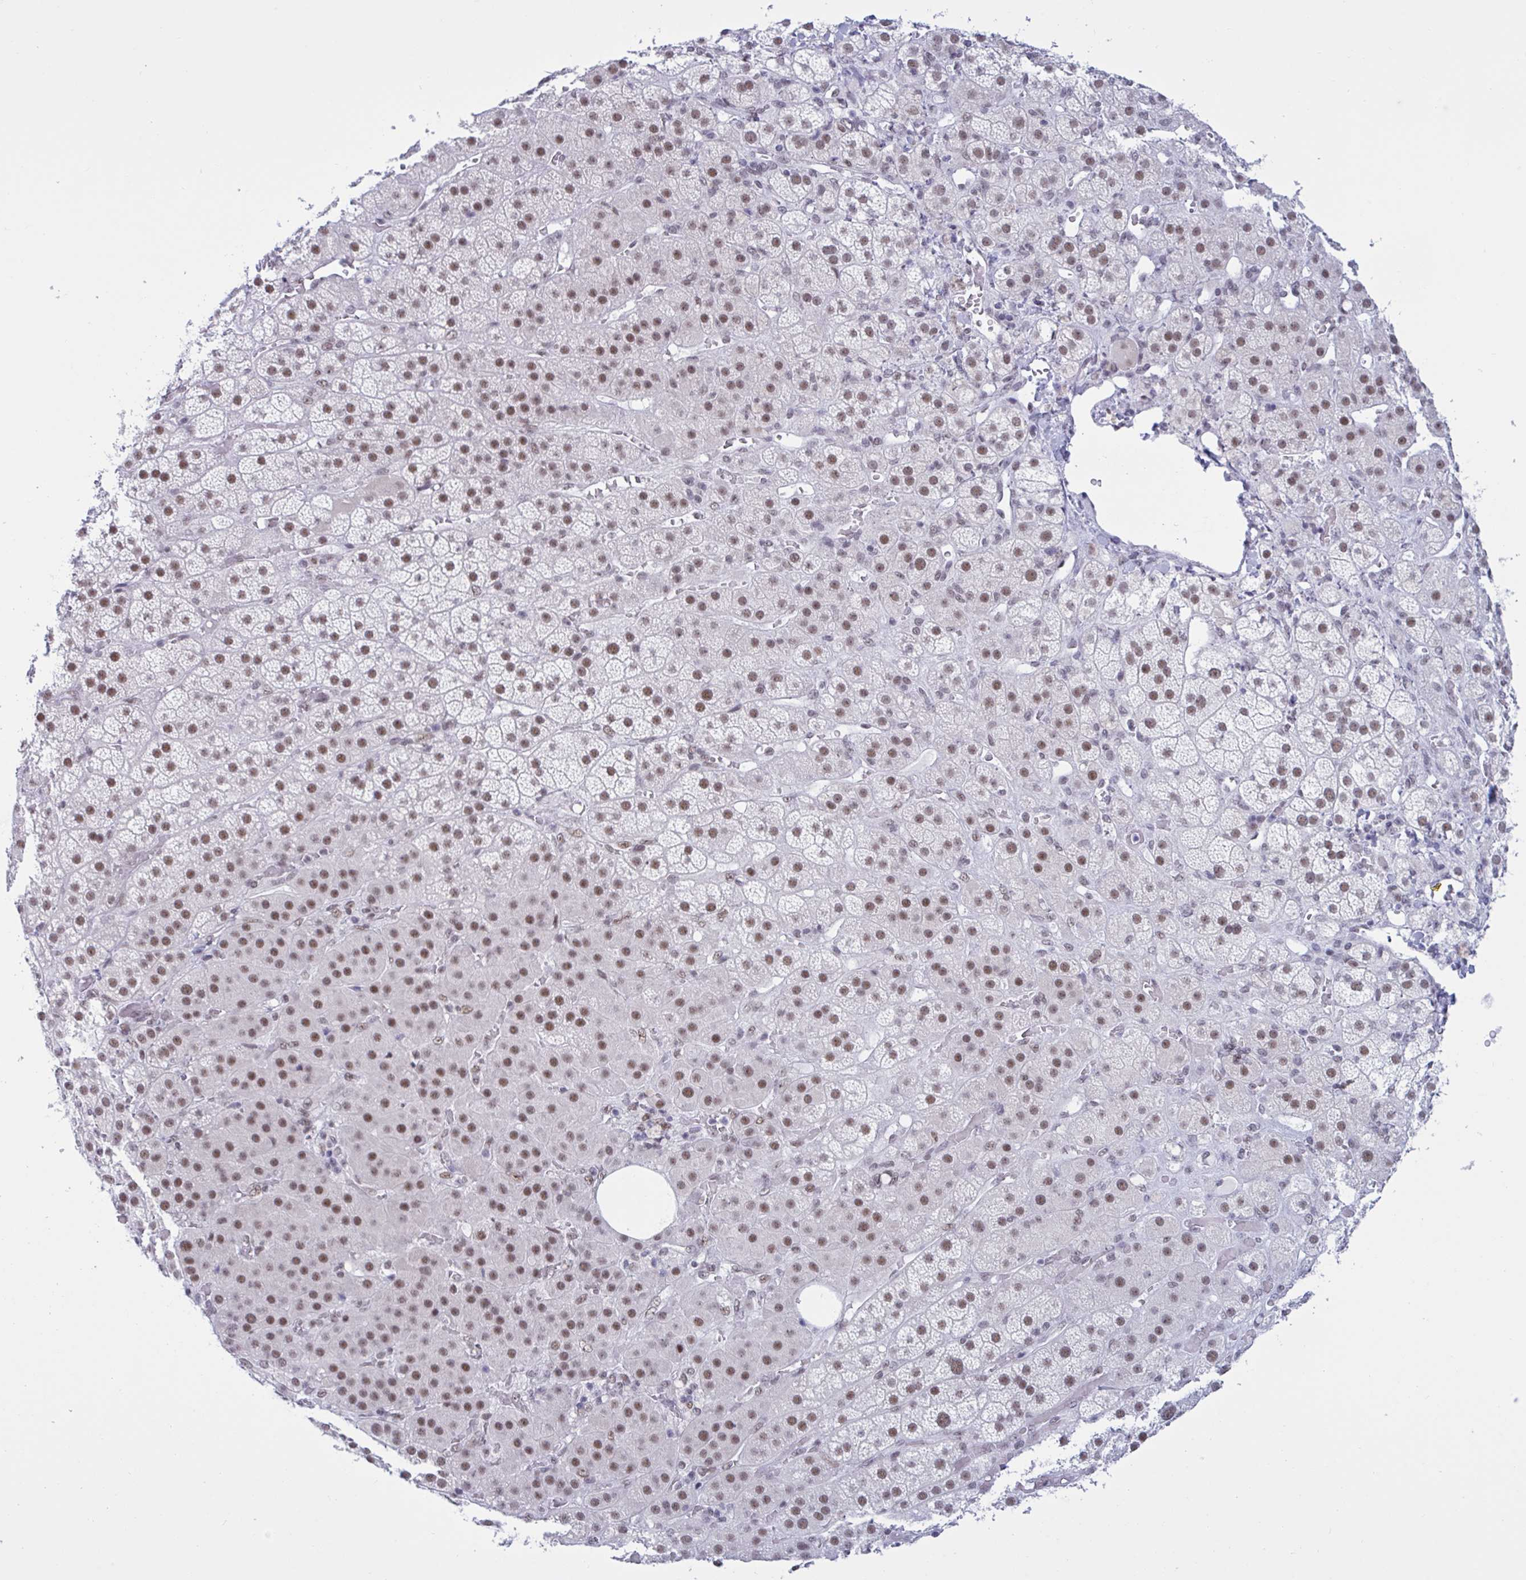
{"staining": {"intensity": "moderate", "quantity": "25%-75%", "location": "nuclear"}, "tissue": "adrenal gland", "cell_type": "Glandular cells", "image_type": "normal", "snomed": [{"axis": "morphology", "description": "Normal tissue, NOS"}, {"axis": "topography", "description": "Adrenal gland"}], "caption": "This histopathology image displays immunohistochemistry staining of unremarkable adrenal gland, with medium moderate nuclear positivity in about 25%-75% of glandular cells.", "gene": "PPP1R10", "patient": {"sex": "male", "age": 57}}